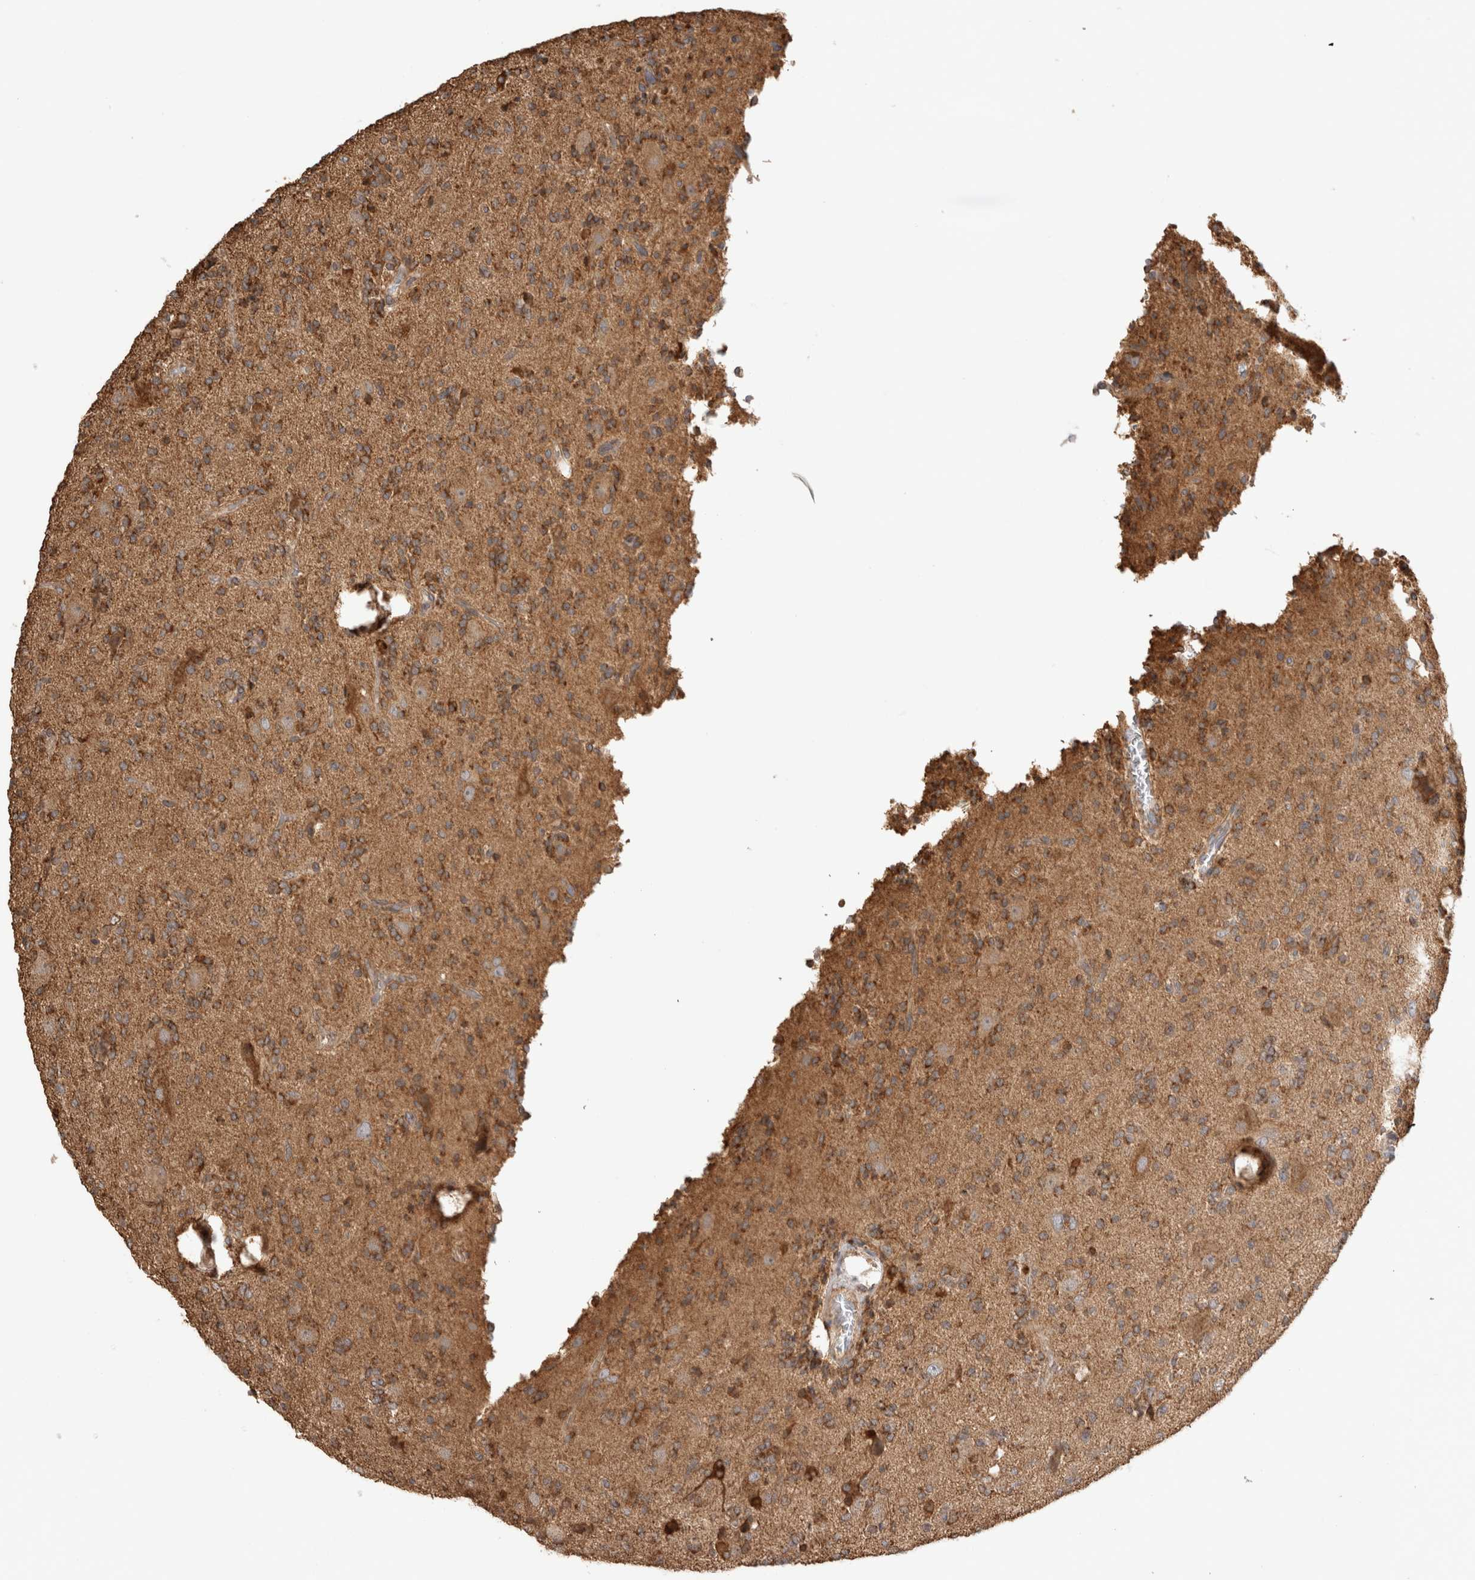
{"staining": {"intensity": "moderate", "quantity": ">75%", "location": "cytoplasmic/membranous"}, "tissue": "glioma", "cell_type": "Tumor cells", "image_type": "cancer", "snomed": [{"axis": "morphology", "description": "Glioma, malignant, High grade"}, {"axis": "topography", "description": "Brain"}], "caption": "An image of glioma stained for a protein shows moderate cytoplasmic/membranous brown staining in tumor cells.", "gene": "IMMP2L", "patient": {"sex": "male", "age": 34}}